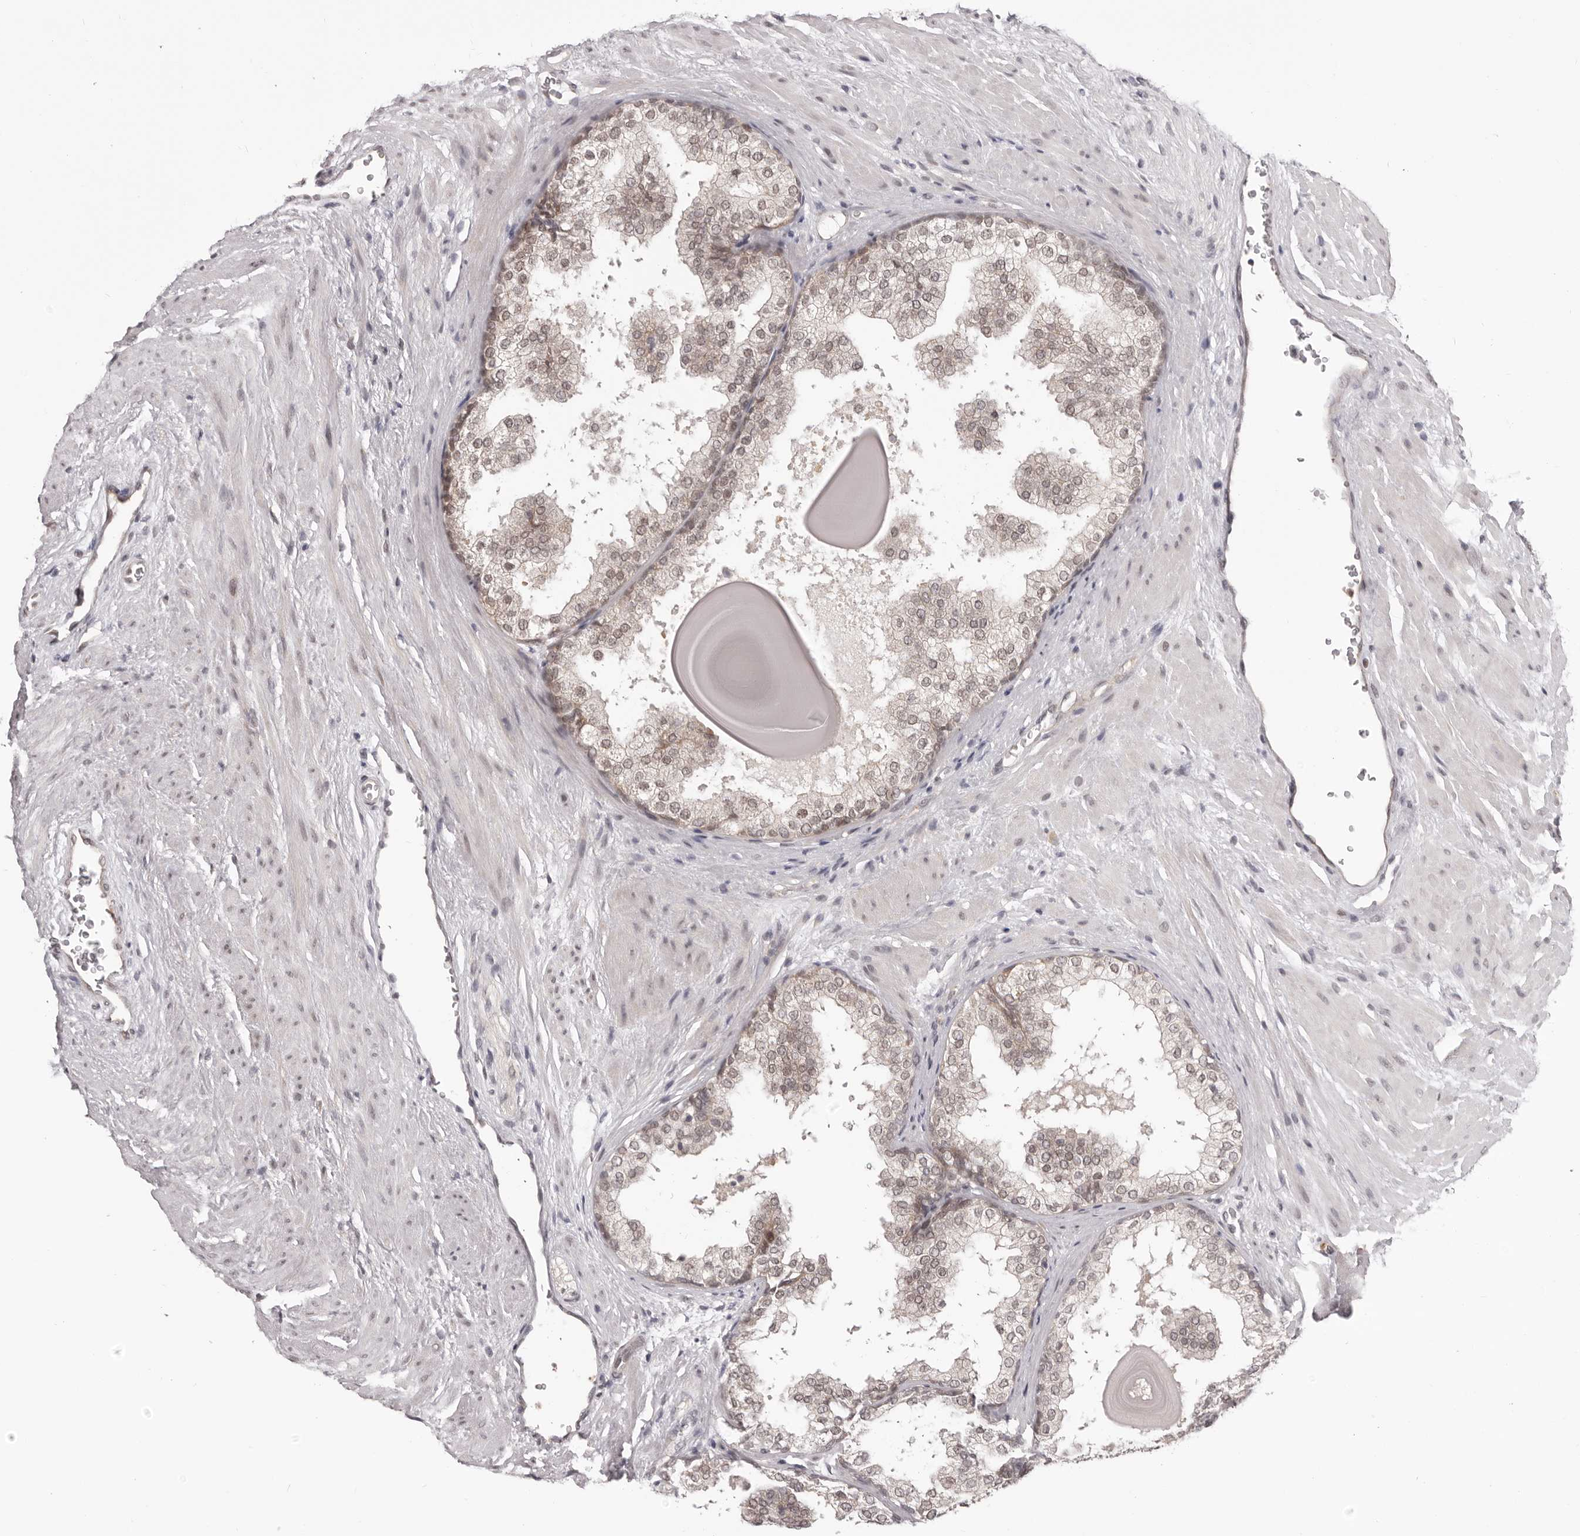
{"staining": {"intensity": "weak", "quantity": "<25%", "location": "nuclear"}, "tissue": "prostate", "cell_type": "Glandular cells", "image_type": "normal", "snomed": [{"axis": "morphology", "description": "Normal tissue, NOS"}, {"axis": "topography", "description": "Prostate"}], "caption": "Immunohistochemistry histopathology image of normal prostate: prostate stained with DAB displays no significant protein positivity in glandular cells.", "gene": "RNF2", "patient": {"sex": "male", "age": 48}}